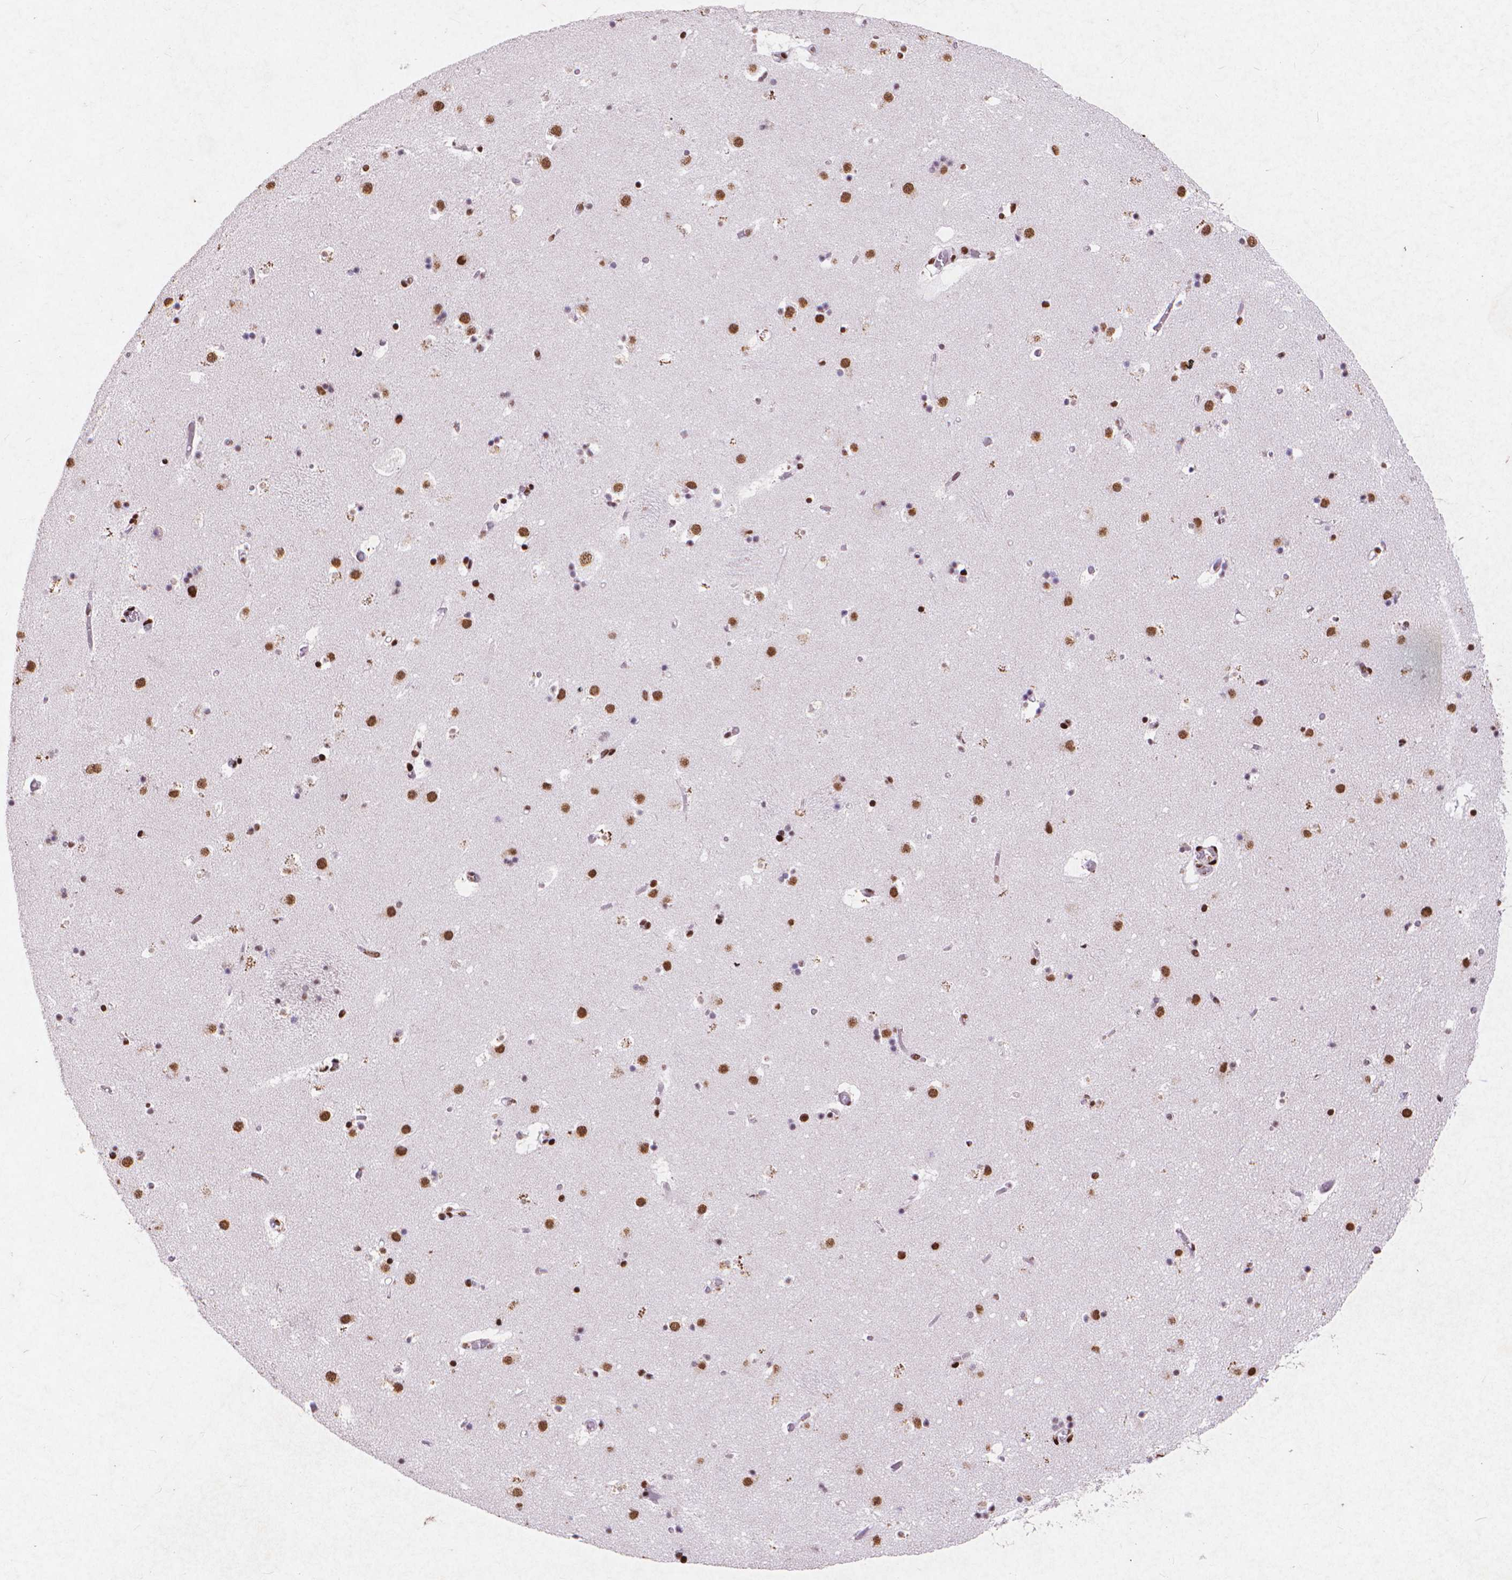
{"staining": {"intensity": "strong", "quantity": ">75%", "location": "nuclear"}, "tissue": "caudate", "cell_type": "Glial cells", "image_type": "normal", "snomed": [{"axis": "morphology", "description": "Normal tissue, NOS"}, {"axis": "topography", "description": "Lateral ventricle wall"}], "caption": "High-power microscopy captured an immunohistochemistry micrograph of unremarkable caudate, revealing strong nuclear expression in approximately >75% of glial cells. (Stains: DAB in brown, nuclei in blue, Microscopy: brightfield microscopy at high magnification).", "gene": "CITED2", "patient": {"sex": "female", "age": 42}}